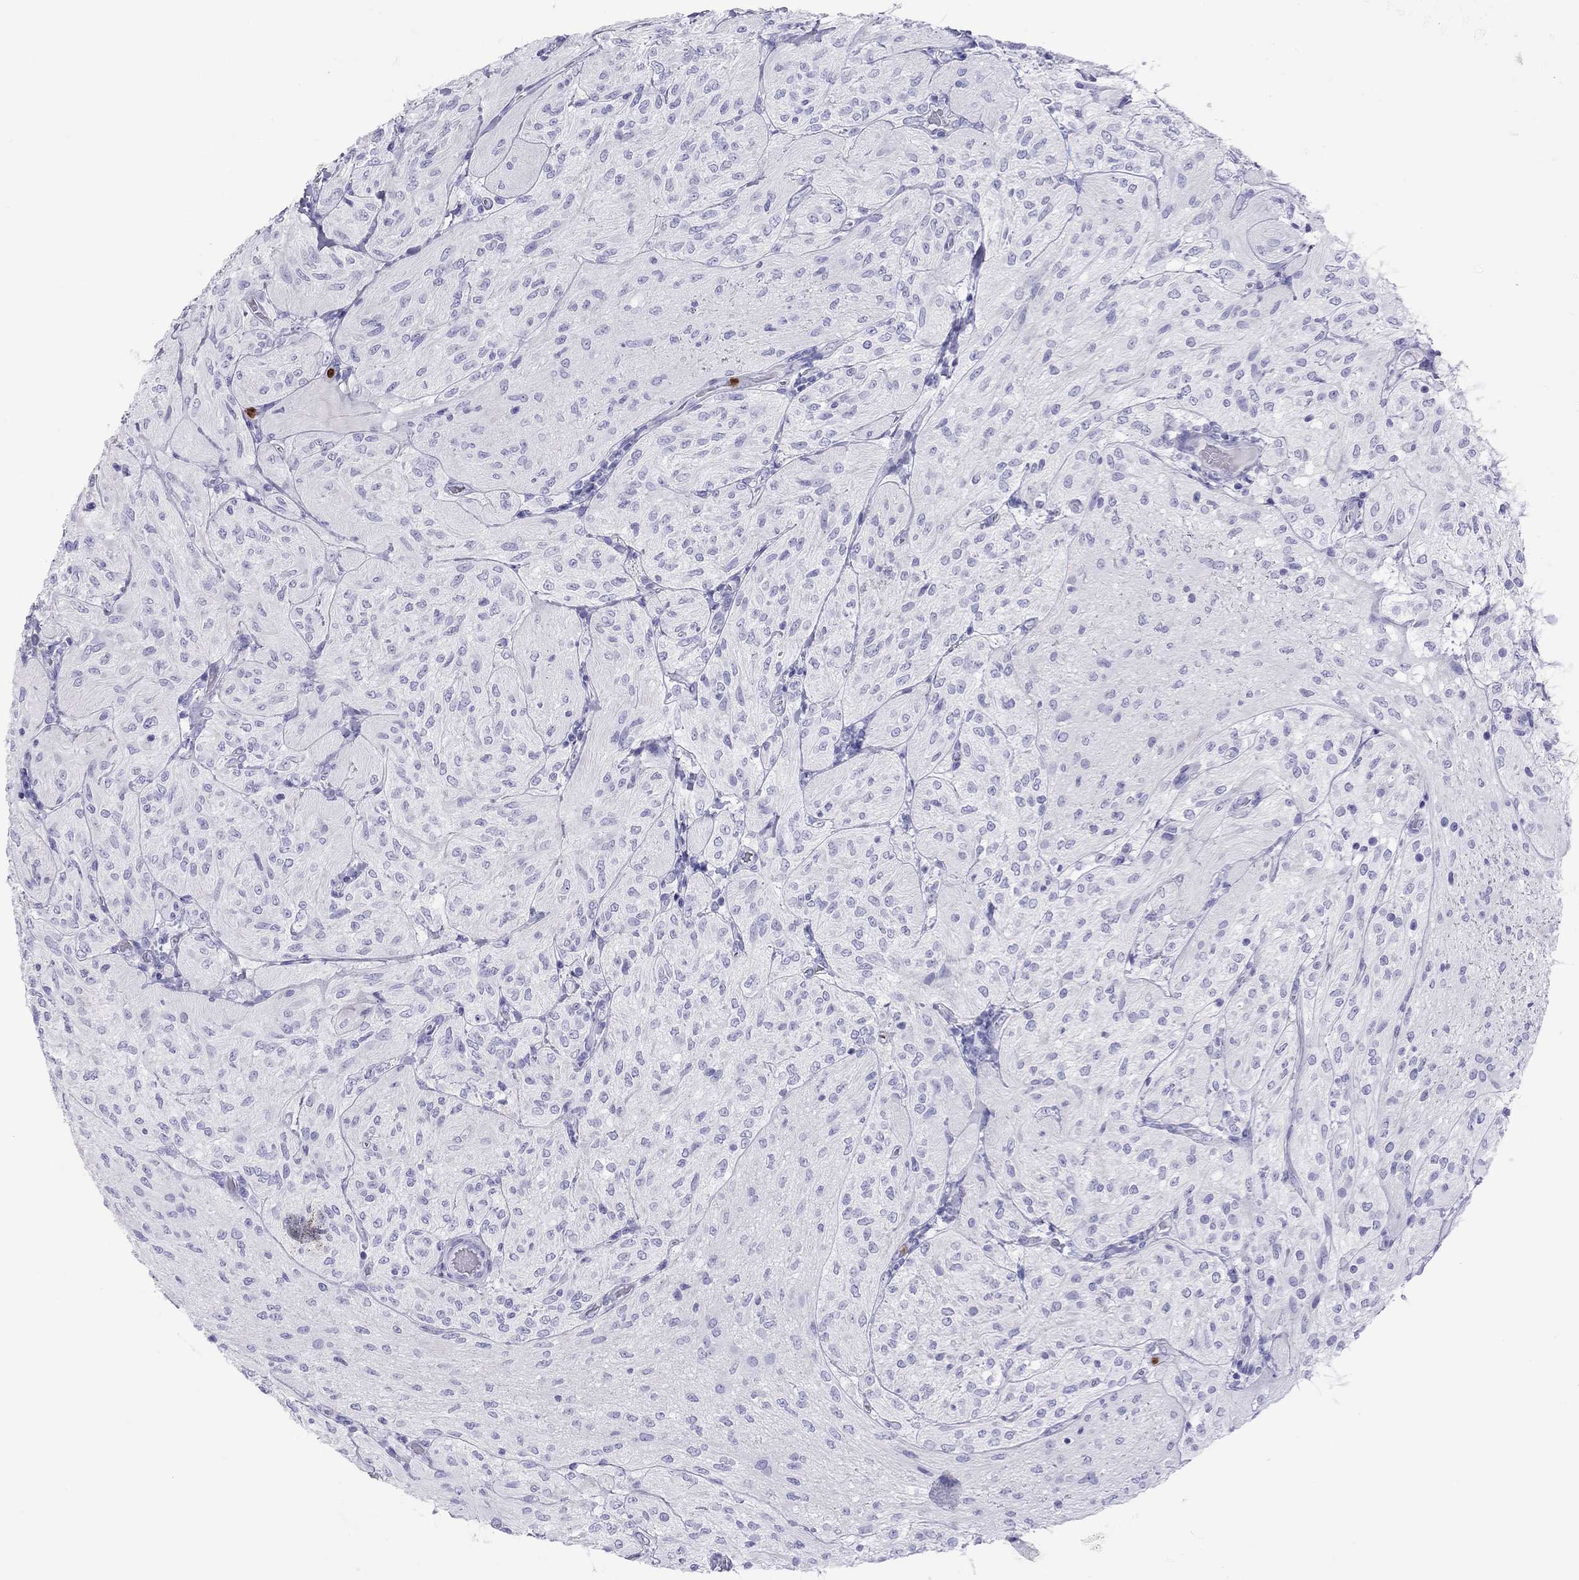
{"staining": {"intensity": "negative", "quantity": "none", "location": "none"}, "tissue": "glioma", "cell_type": "Tumor cells", "image_type": "cancer", "snomed": [{"axis": "morphology", "description": "Glioma, malignant, Low grade"}, {"axis": "topography", "description": "Brain"}], "caption": "Immunohistochemical staining of human glioma displays no significant positivity in tumor cells.", "gene": "SLAMF1", "patient": {"sex": "male", "age": 3}}